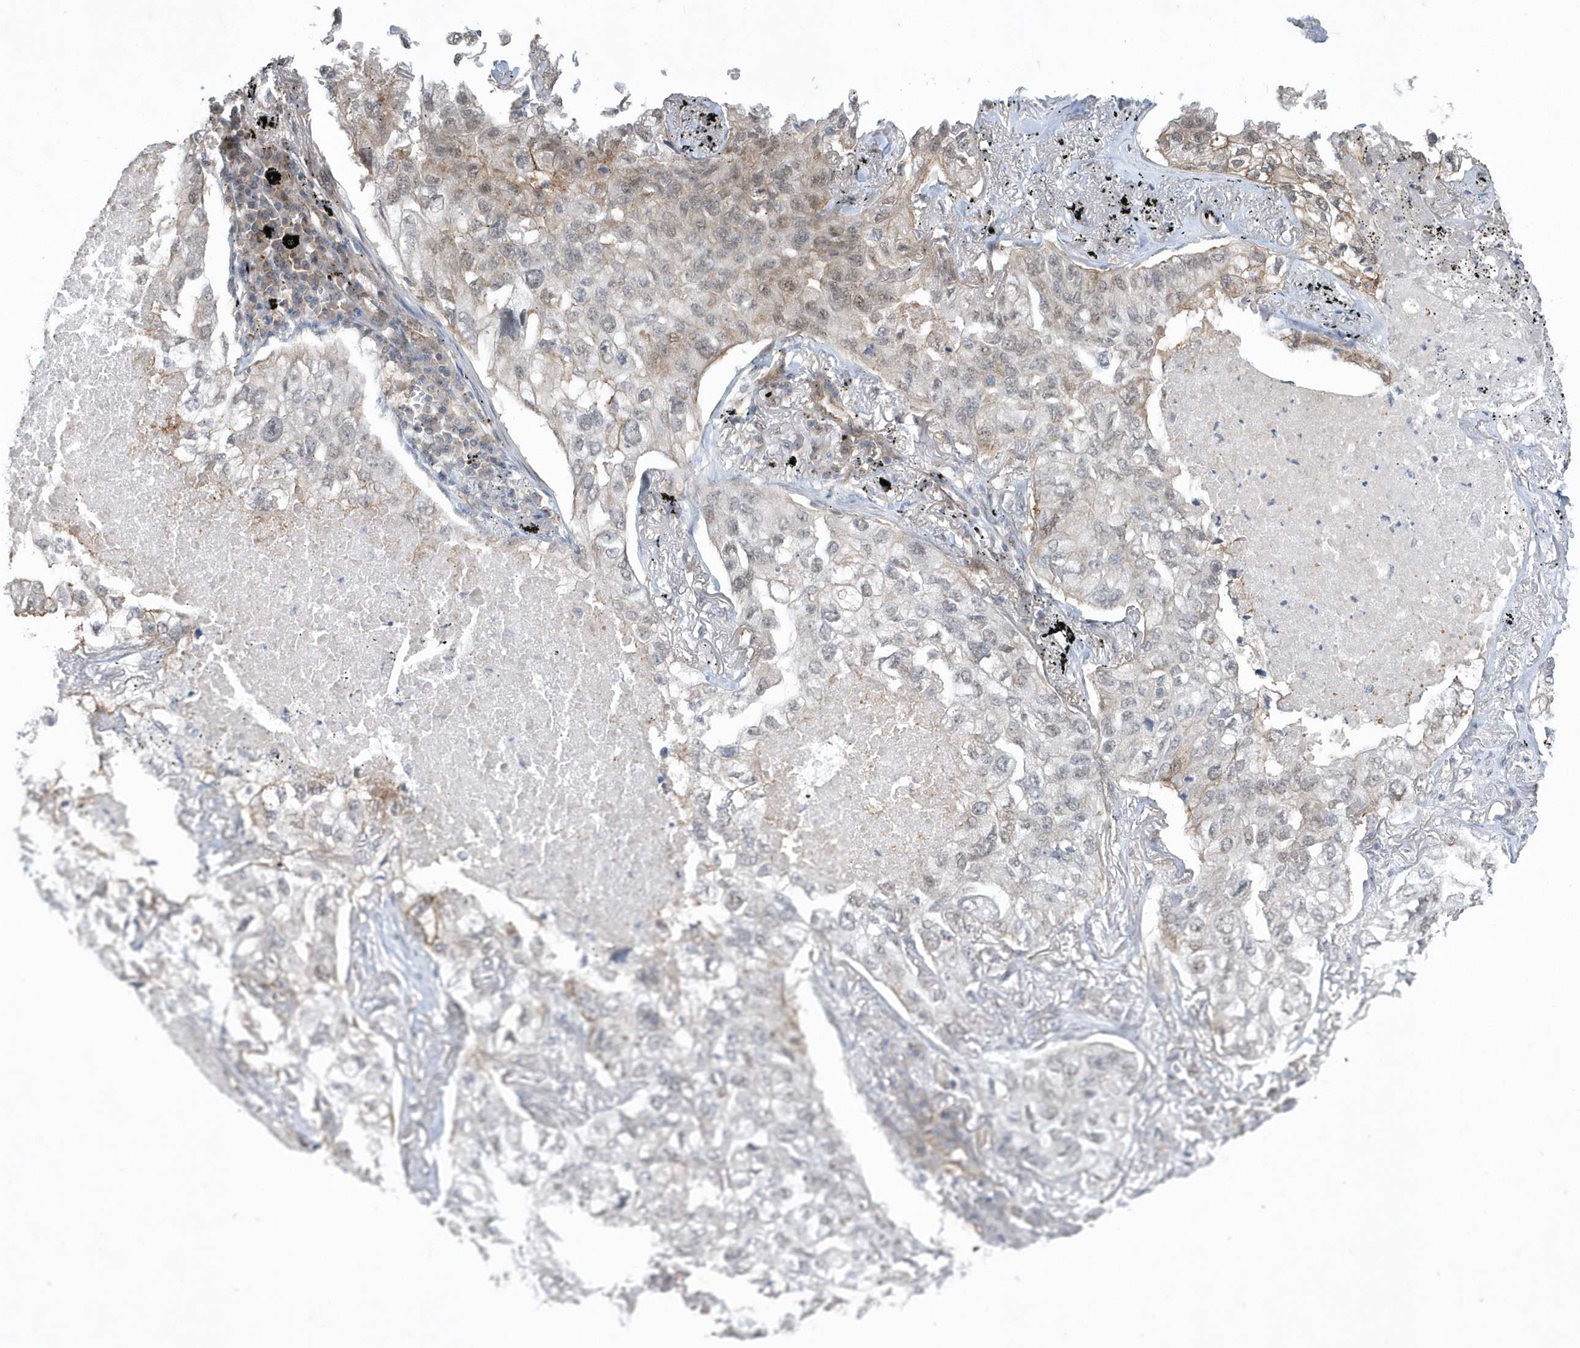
{"staining": {"intensity": "weak", "quantity": "<25%", "location": "cytoplasmic/membranous"}, "tissue": "lung cancer", "cell_type": "Tumor cells", "image_type": "cancer", "snomed": [{"axis": "morphology", "description": "Adenocarcinoma, NOS"}, {"axis": "topography", "description": "Lung"}], "caption": "Tumor cells show no significant protein staining in lung cancer.", "gene": "CRIP3", "patient": {"sex": "male", "age": 65}}